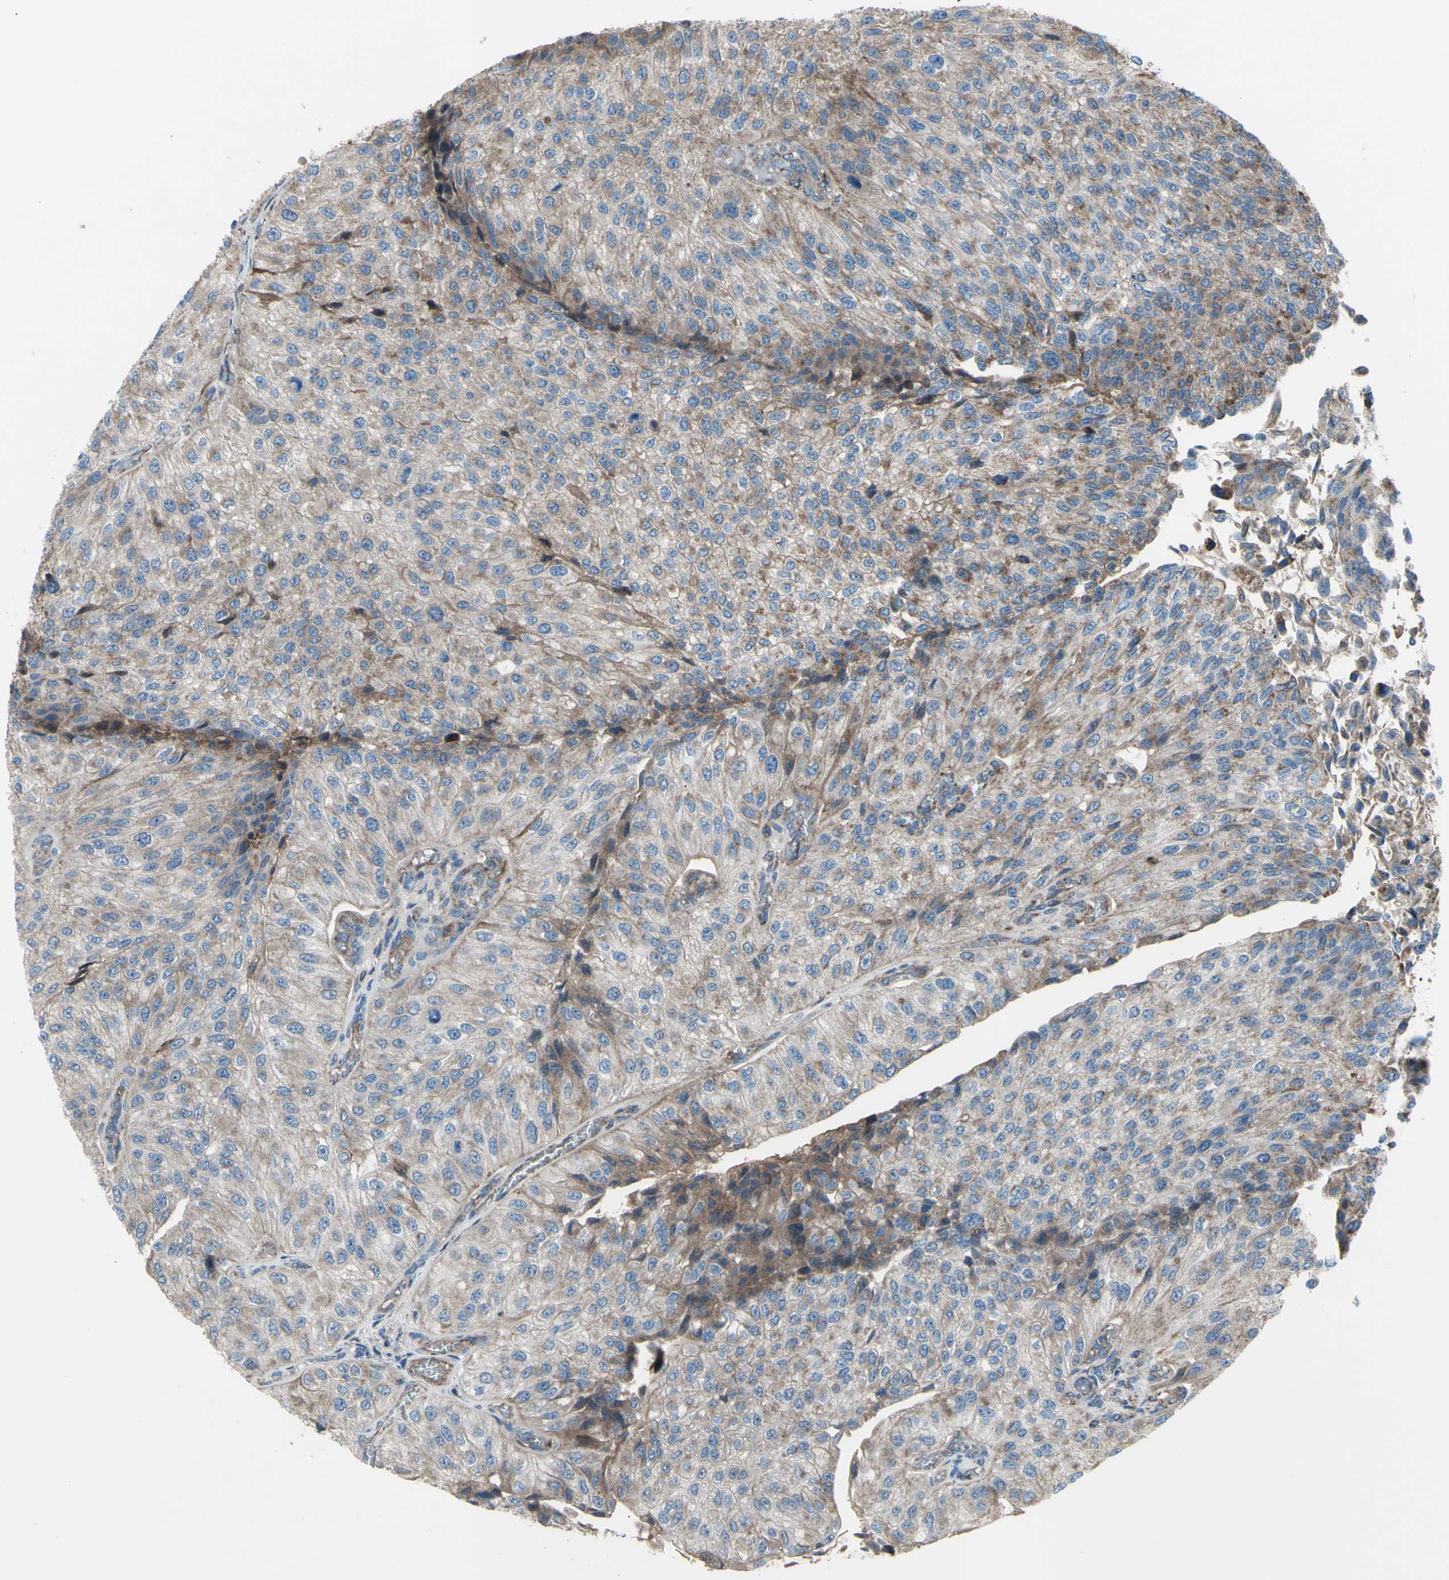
{"staining": {"intensity": "weak", "quantity": ">75%", "location": "cytoplasmic/membranous"}, "tissue": "urothelial cancer", "cell_type": "Tumor cells", "image_type": "cancer", "snomed": [{"axis": "morphology", "description": "Urothelial carcinoma, High grade"}, {"axis": "topography", "description": "Kidney"}, {"axis": "topography", "description": "Urinary bladder"}], "caption": "Human urothelial carcinoma (high-grade) stained for a protein (brown) displays weak cytoplasmic/membranous positive expression in approximately >75% of tumor cells.", "gene": "EMC7", "patient": {"sex": "male", "age": 77}}